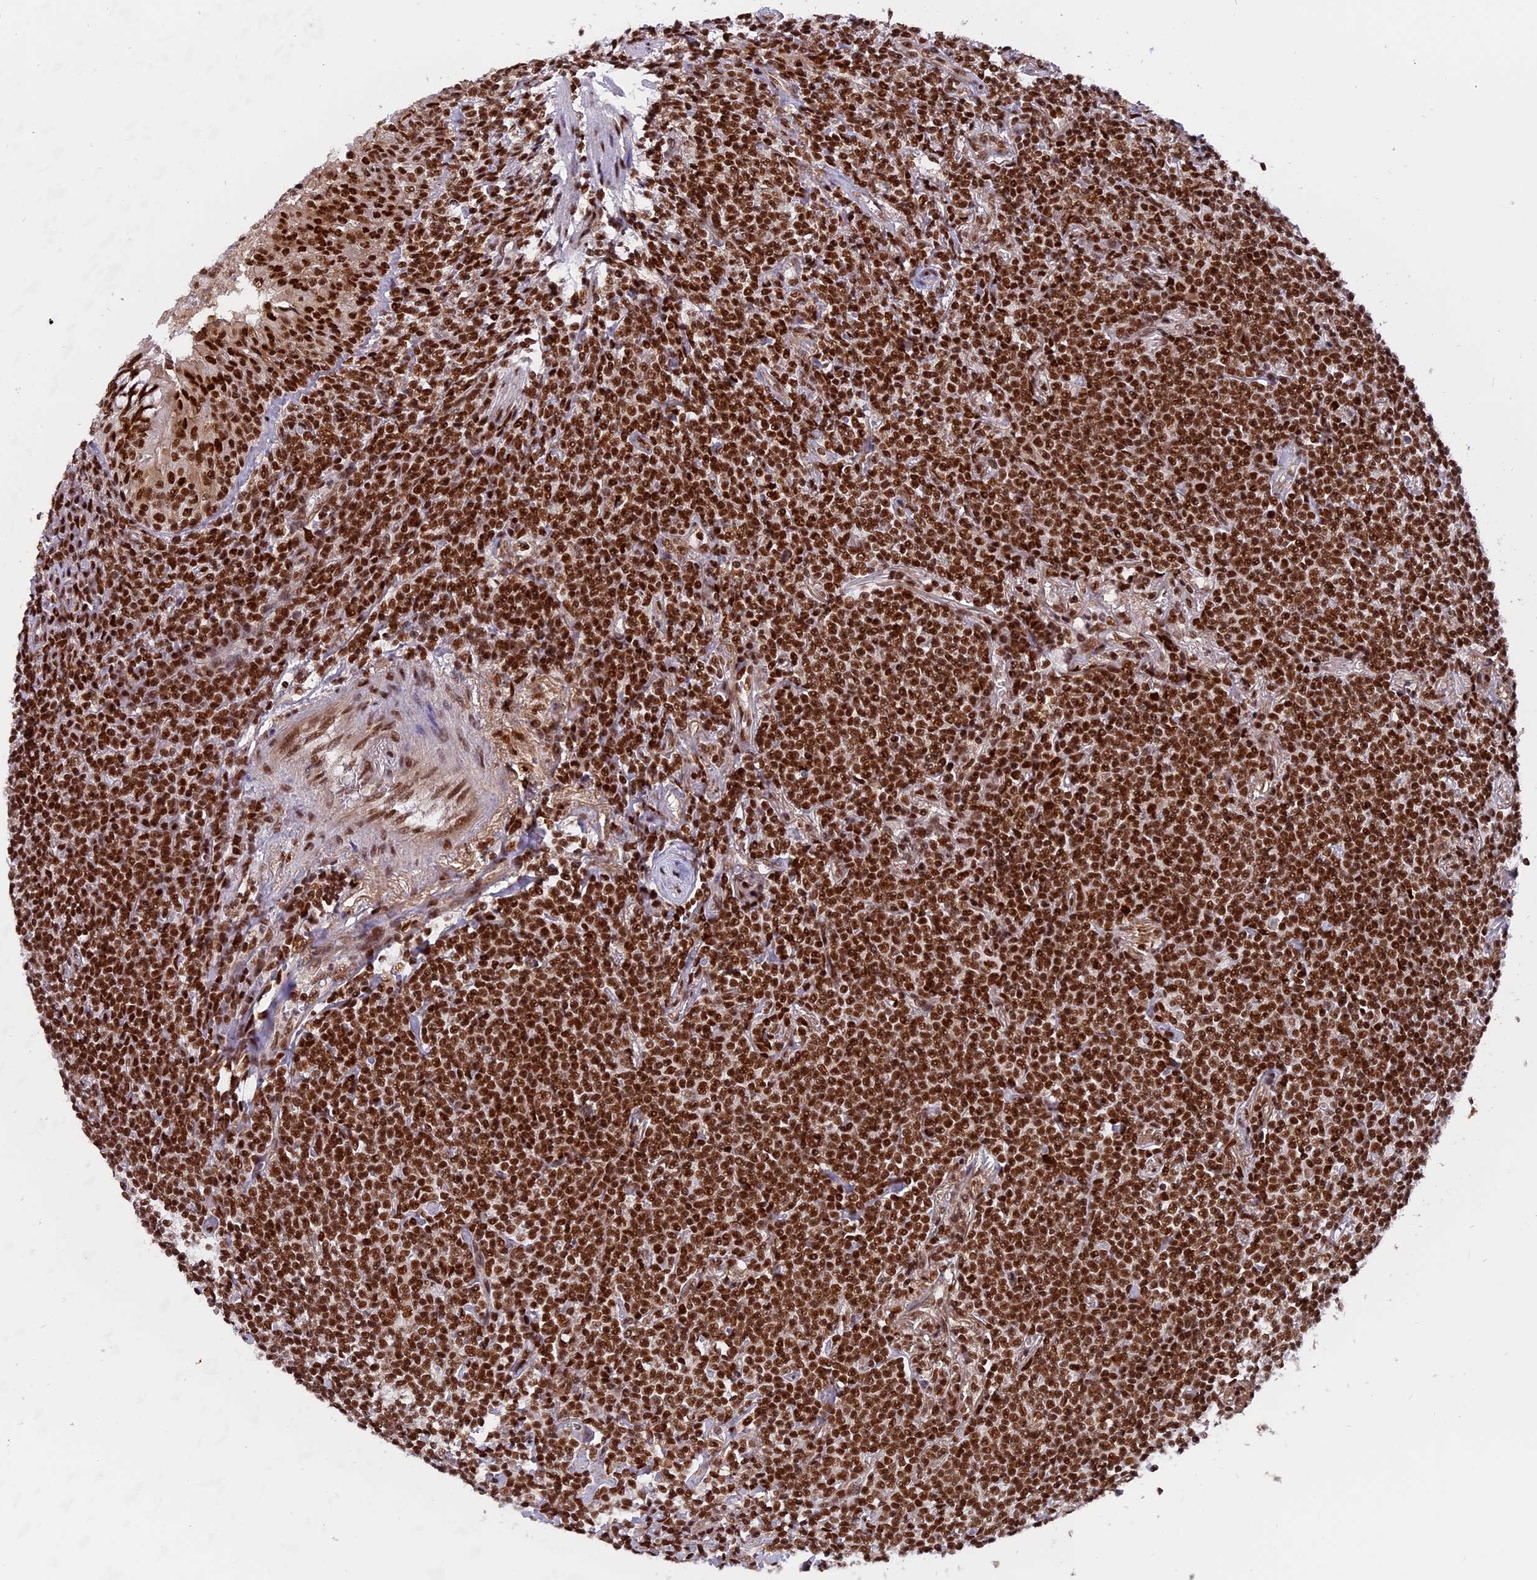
{"staining": {"intensity": "strong", "quantity": ">75%", "location": "nuclear"}, "tissue": "lymphoma", "cell_type": "Tumor cells", "image_type": "cancer", "snomed": [{"axis": "morphology", "description": "Malignant lymphoma, non-Hodgkin's type, Low grade"}, {"axis": "topography", "description": "Lung"}], "caption": "Protein staining of lymphoma tissue displays strong nuclear positivity in about >75% of tumor cells.", "gene": "RAMAC", "patient": {"sex": "female", "age": 71}}